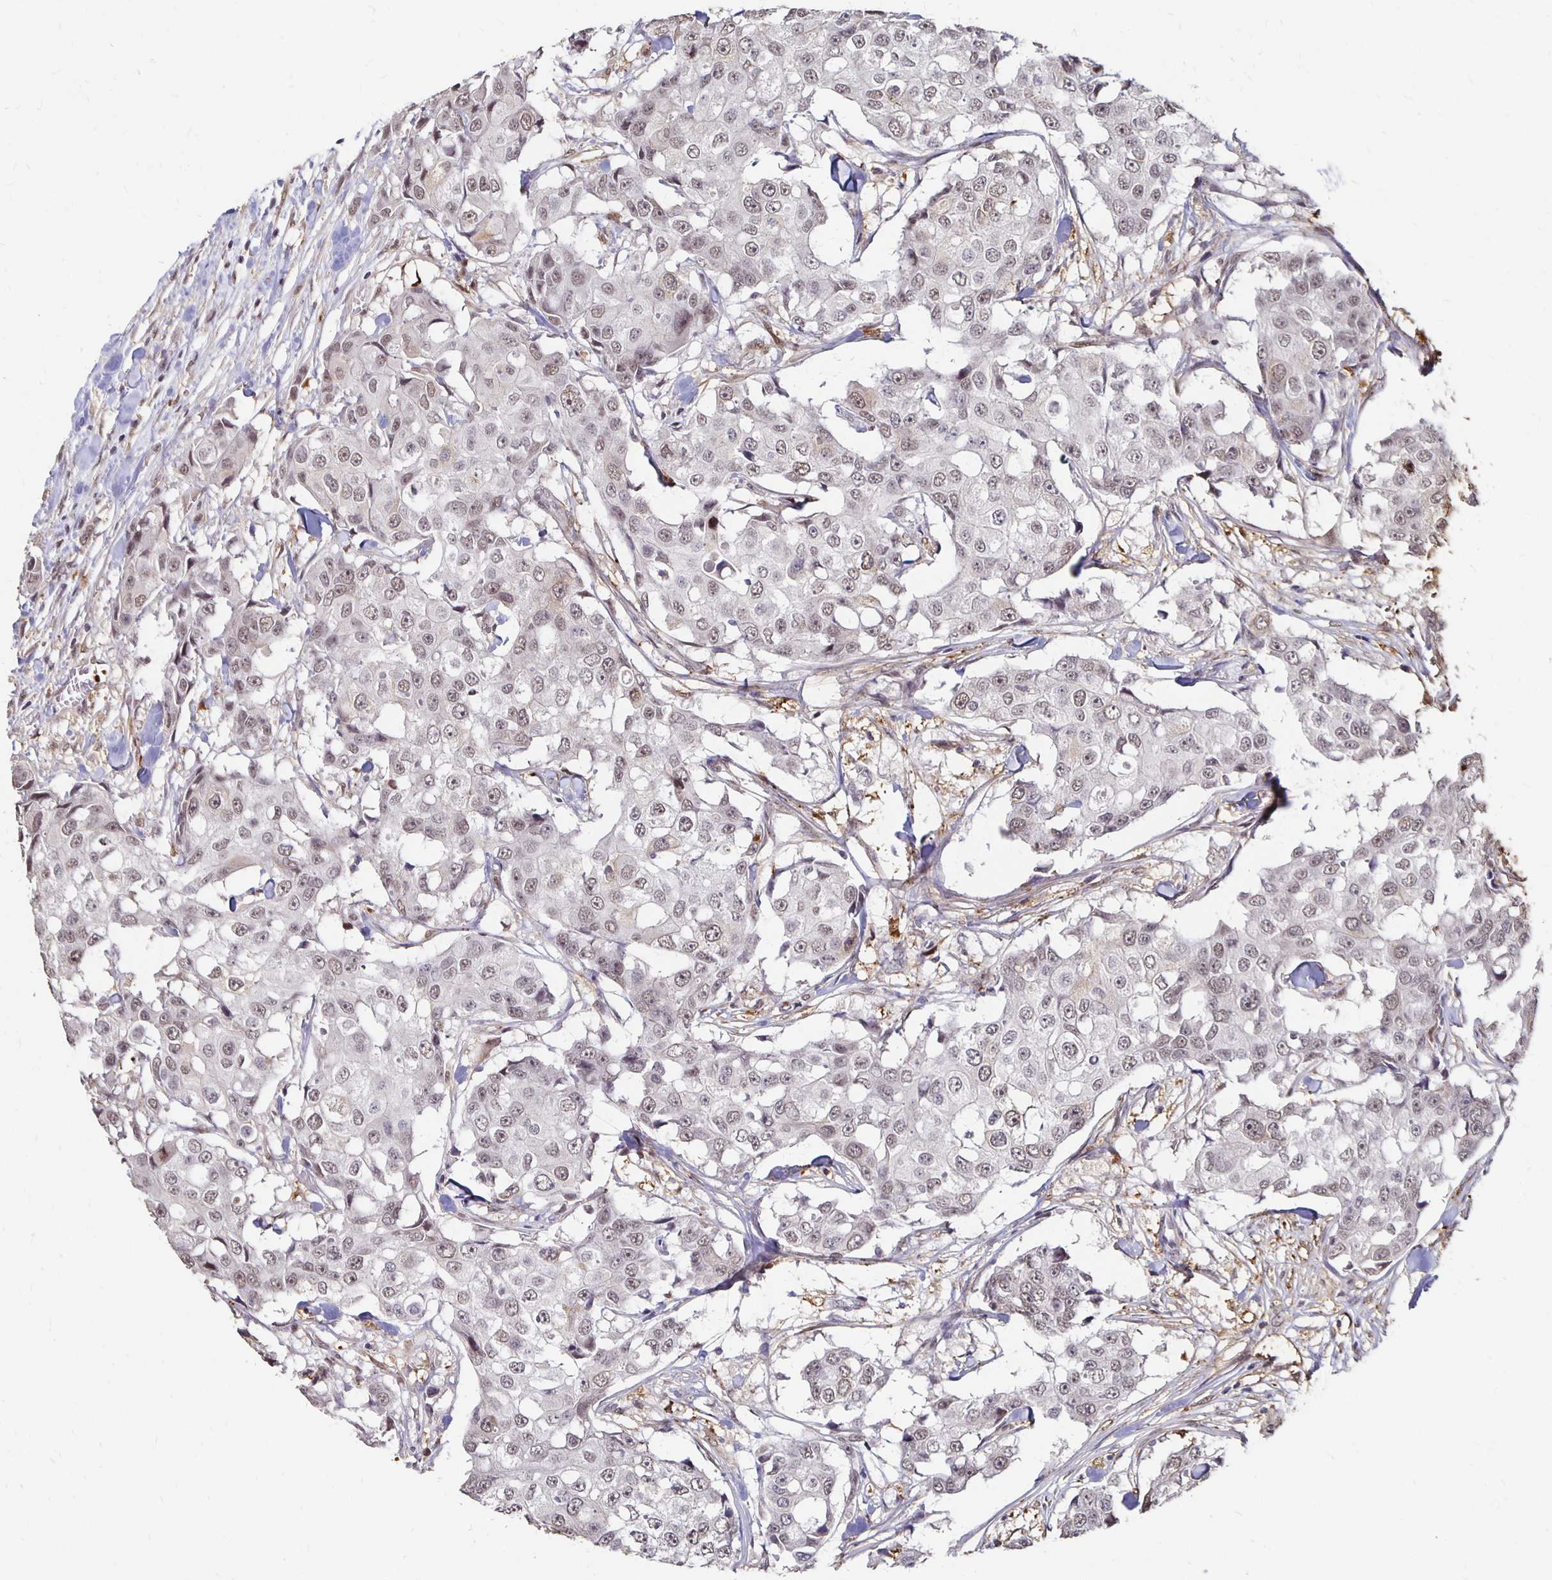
{"staining": {"intensity": "weak", "quantity": "25%-75%", "location": "nuclear"}, "tissue": "breast cancer", "cell_type": "Tumor cells", "image_type": "cancer", "snomed": [{"axis": "morphology", "description": "Duct carcinoma"}, {"axis": "topography", "description": "Breast"}], "caption": "This micrograph displays infiltrating ductal carcinoma (breast) stained with immunohistochemistry to label a protein in brown. The nuclear of tumor cells show weak positivity for the protein. Nuclei are counter-stained blue.", "gene": "CLASRP", "patient": {"sex": "female", "age": 27}}